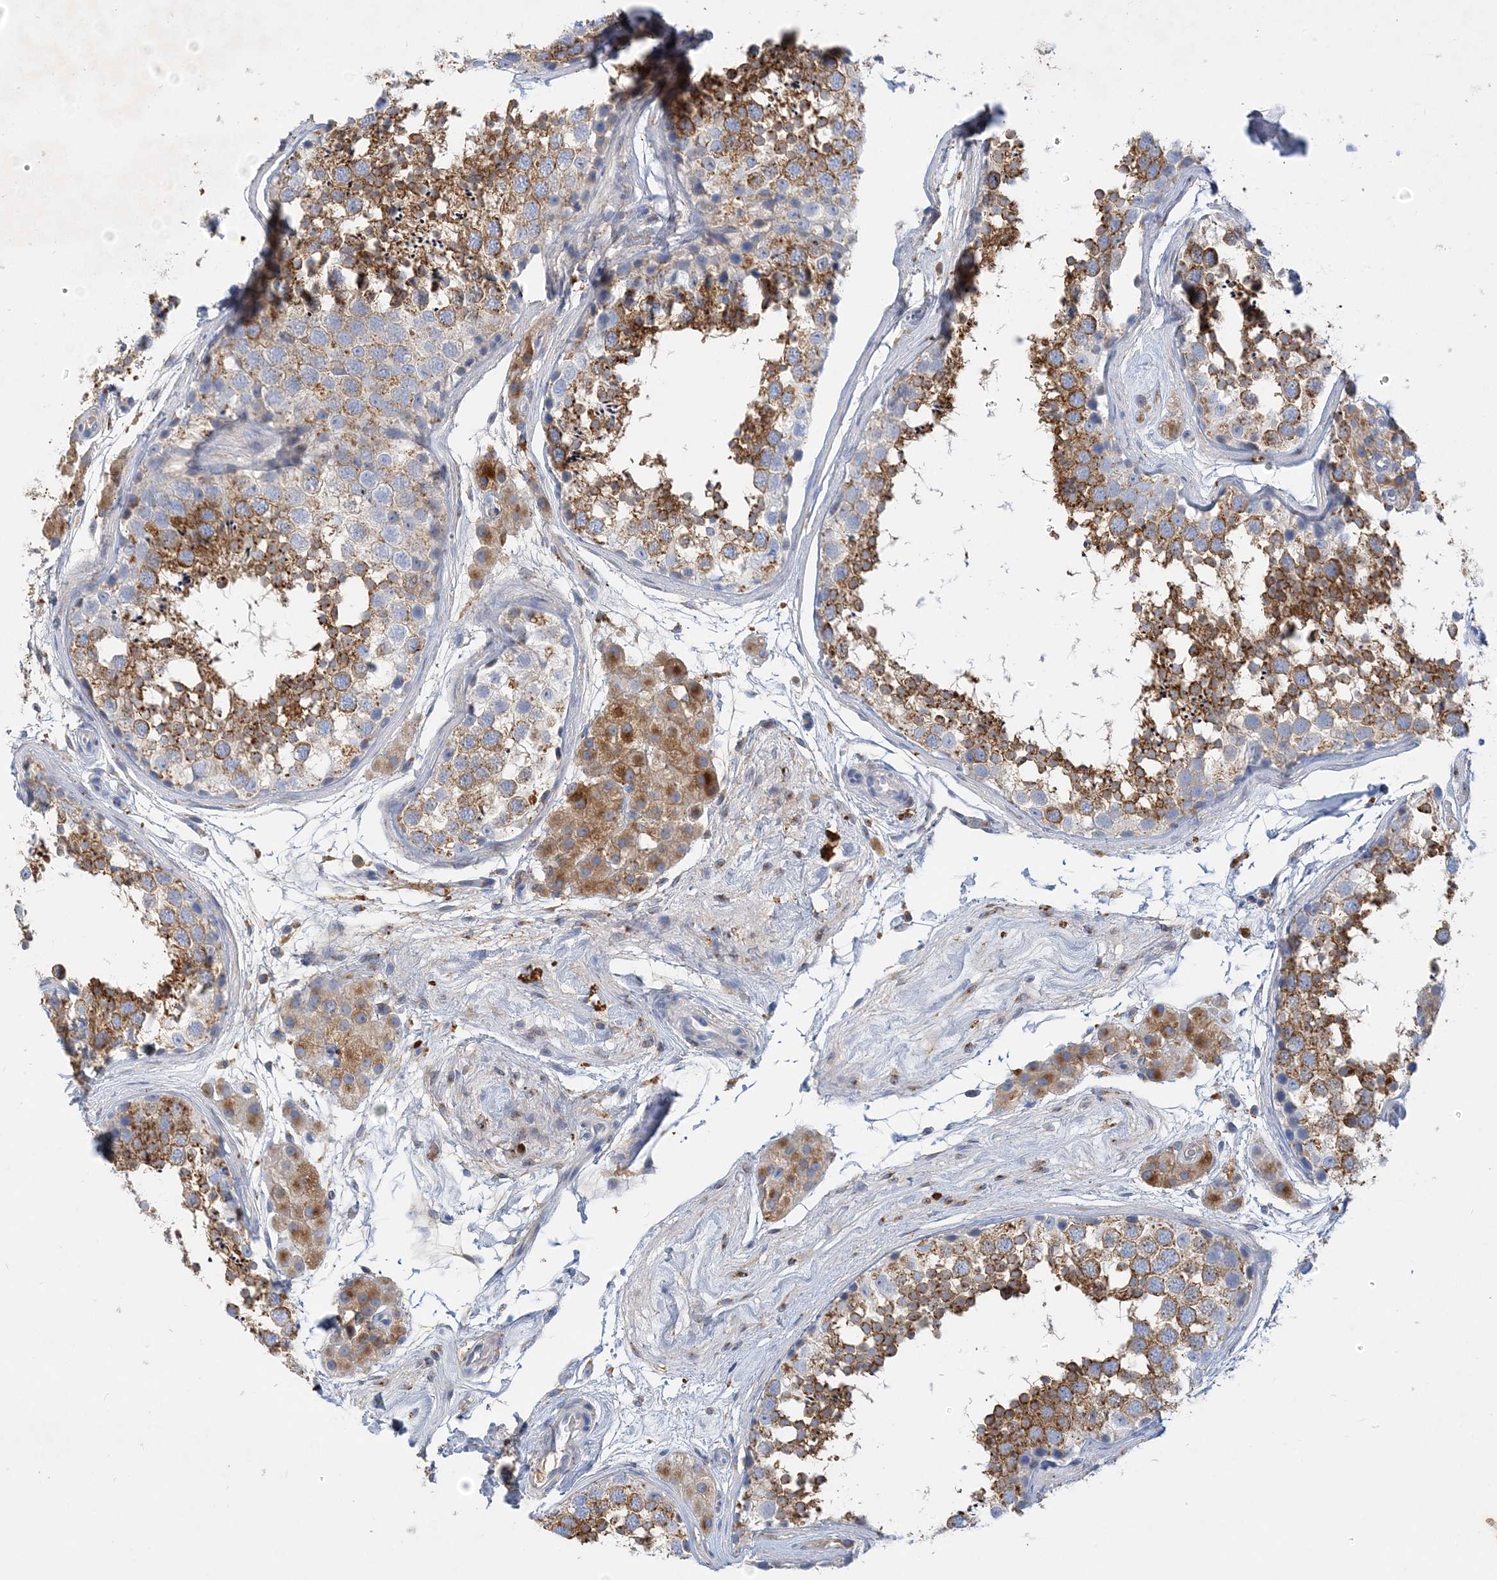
{"staining": {"intensity": "moderate", "quantity": ">75%", "location": "cytoplasmic/membranous"}, "tissue": "testis", "cell_type": "Cells in seminiferous ducts", "image_type": "normal", "snomed": [{"axis": "morphology", "description": "Normal tissue, NOS"}, {"axis": "topography", "description": "Testis"}], "caption": "Moderate cytoplasmic/membranous staining is appreciated in about >75% of cells in seminiferous ducts in unremarkable testis. (Stains: DAB in brown, nuclei in blue, Microscopy: brightfield microscopy at high magnification).", "gene": "GRINA", "patient": {"sex": "male", "age": 56}}